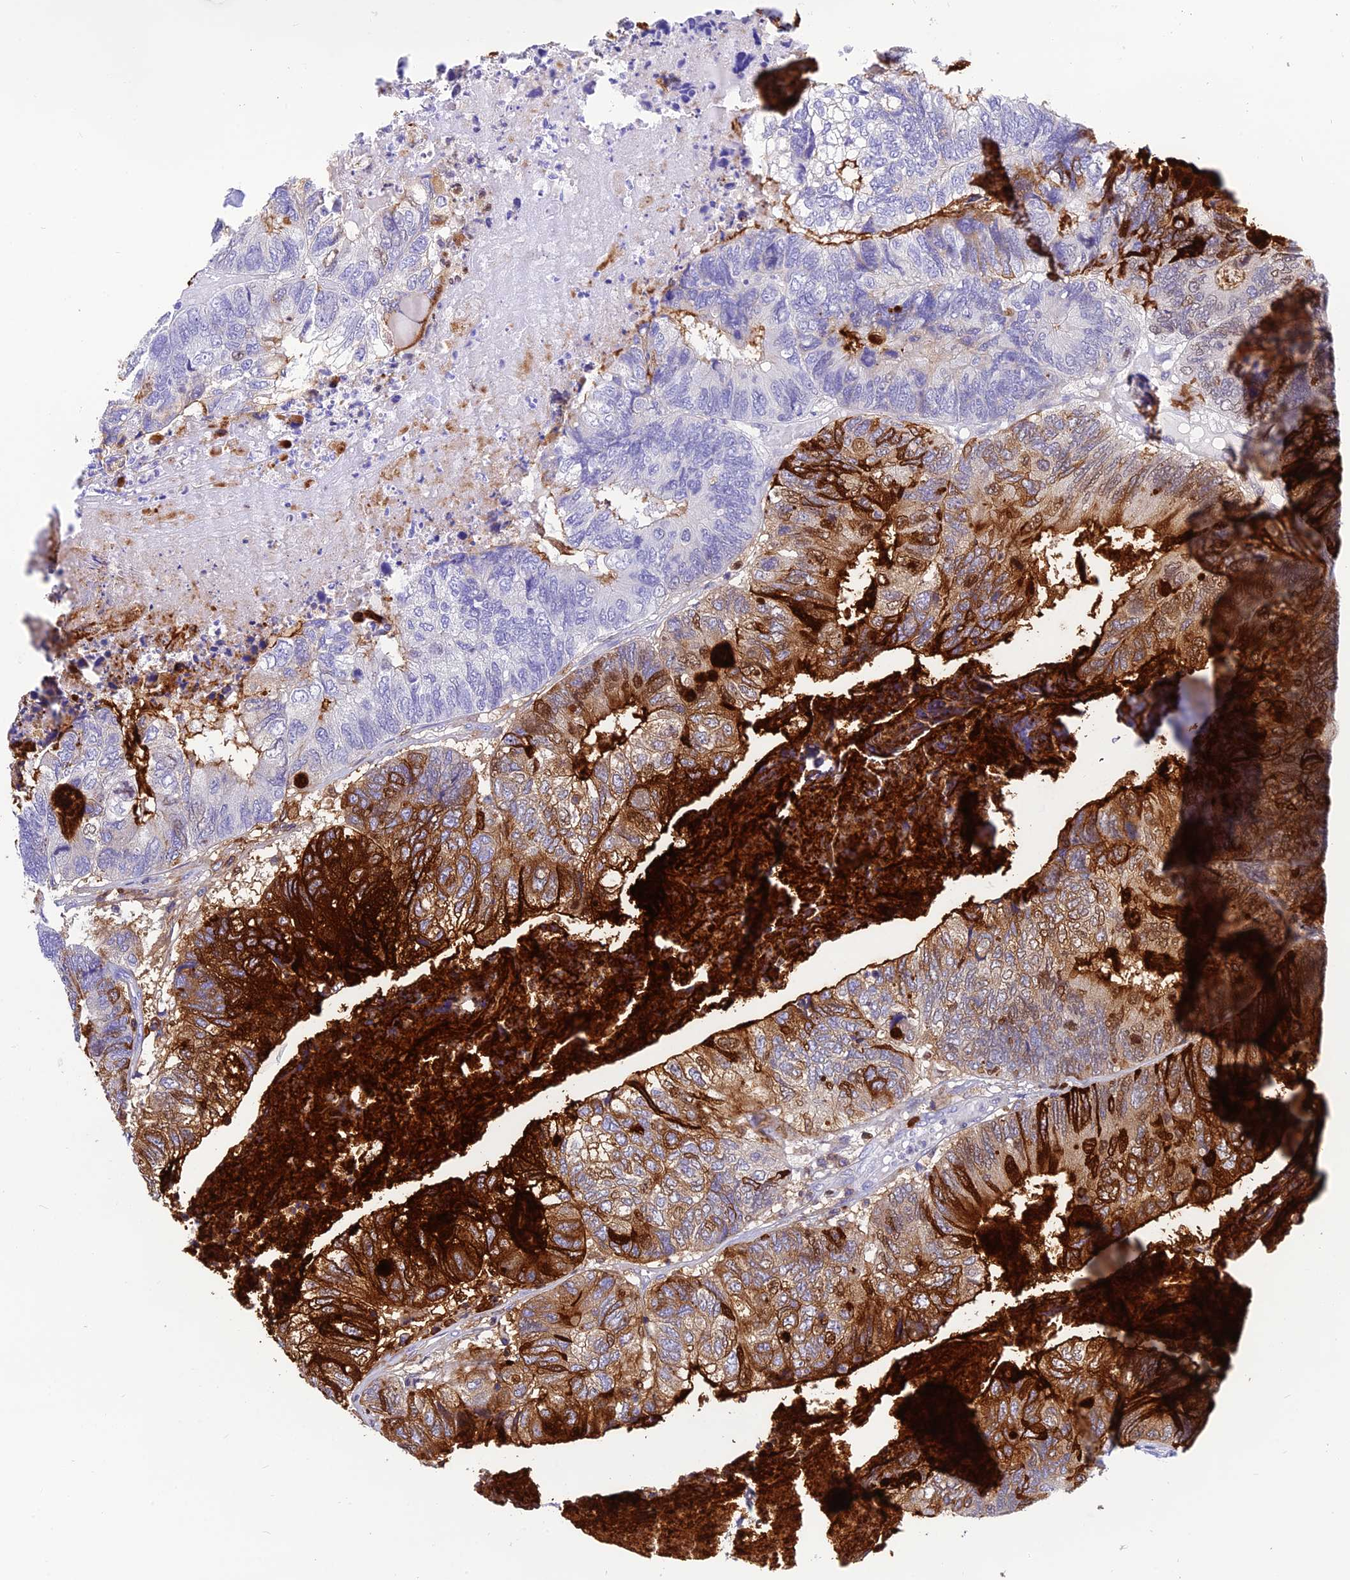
{"staining": {"intensity": "strong", "quantity": "25%-75%", "location": "cytoplasmic/membranous"}, "tissue": "colorectal cancer", "cell_type": "Tumor cells", "image_type": "cancer", "snomed": [{"axis": "morphology", "description": "Adenocarcinoma, NOS"}, {"axis": "topography", "description": "Colon"}], "caption": "IHC of colorectal adenocarcinoma reveals high levels of strong cytoplasmic/membranous positivity in about 25%-75% of tumor cells. (DAB = brown stain, brightfield microscopy at high magnification).", "gene": "KDELR3", "patient": {"sex": "female", "age": 67}}